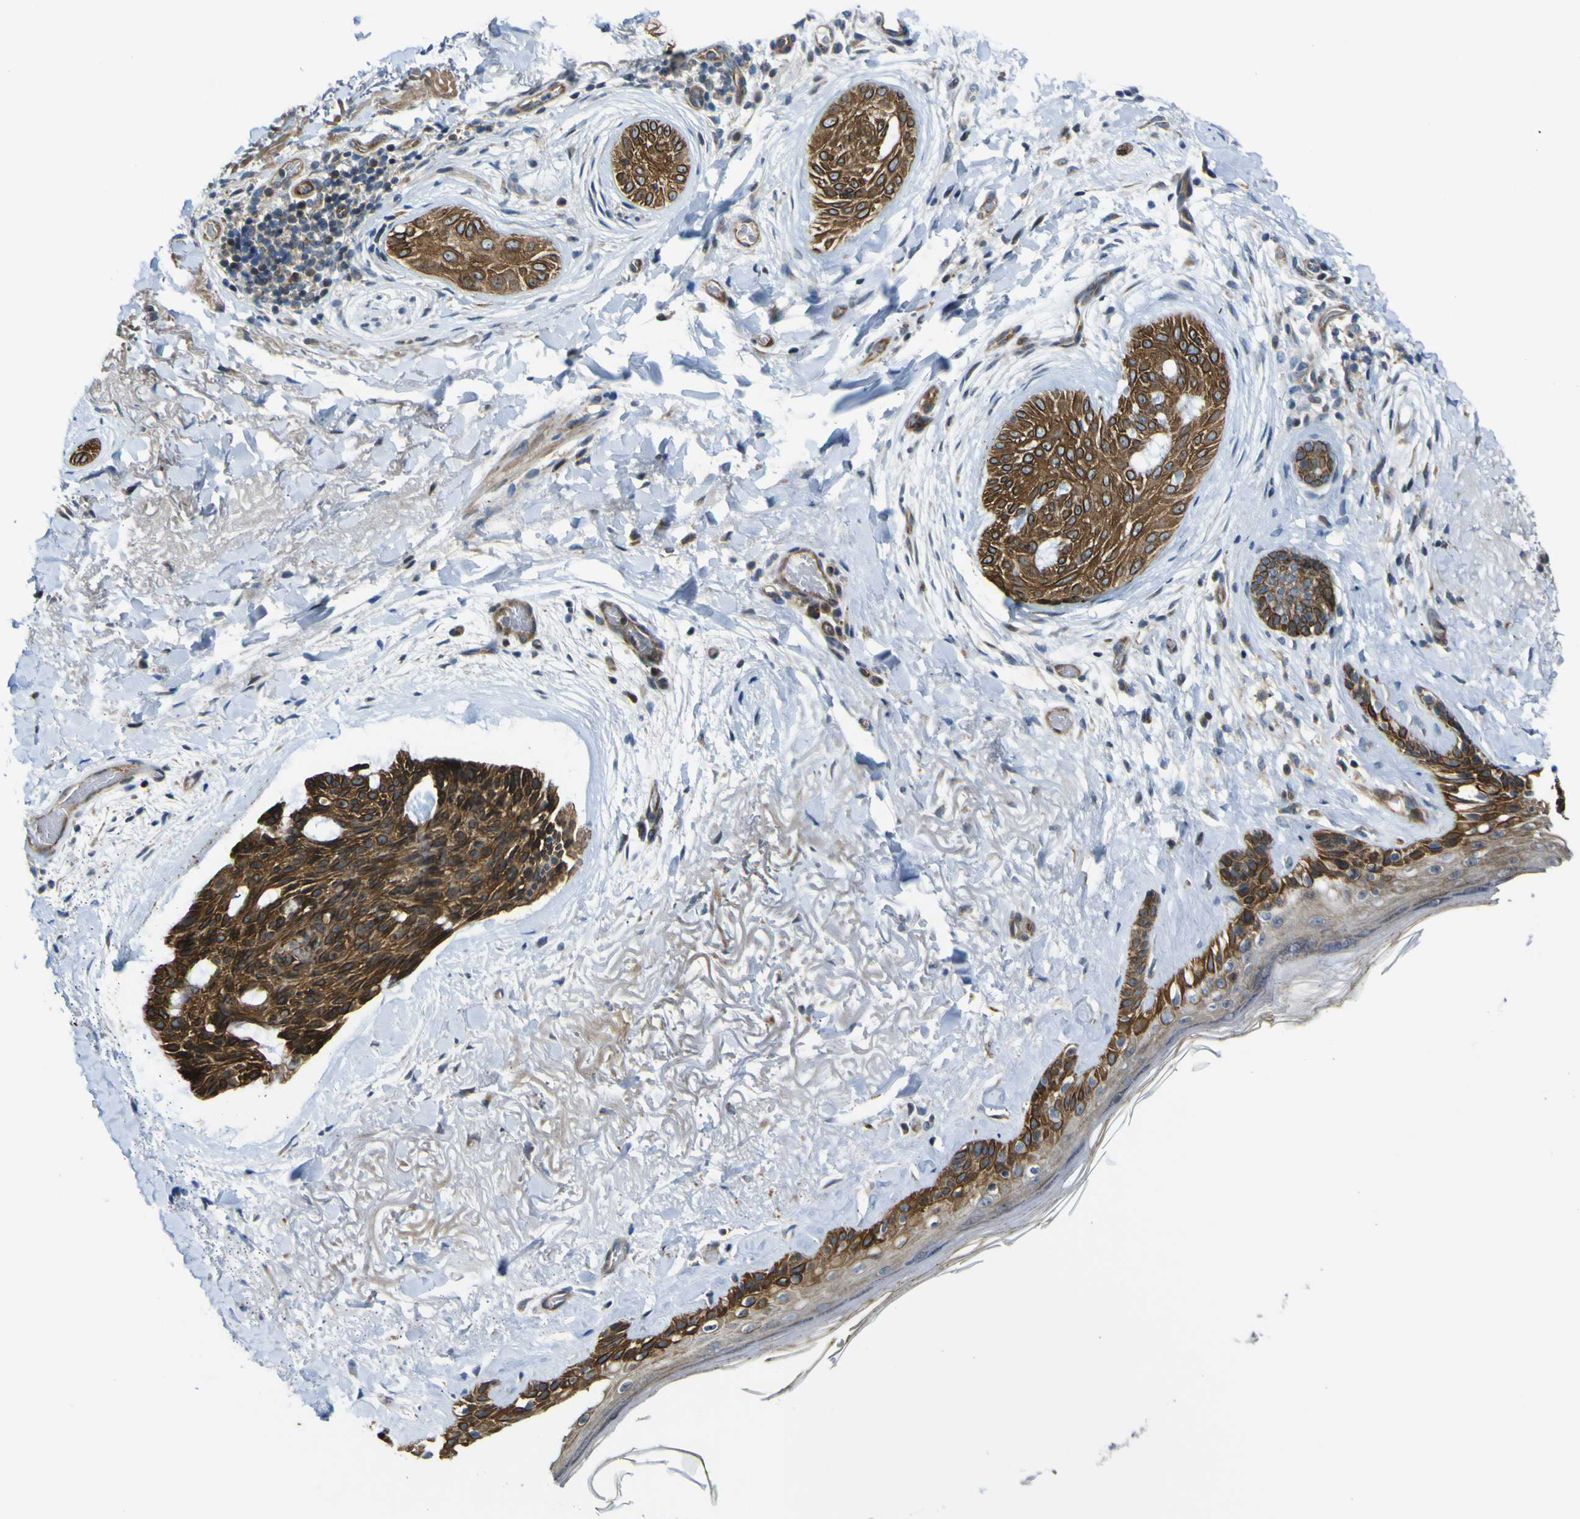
{"staining": {"intensity": "strong", "quantity": ">75%", "location": "cytoplasmic/membranous"}, "tissue": "skin cancer", "cell_type": "Tumor cells", "image_type": "cancer", "snomed": [{"axis": "morphology", "description": "Normal tissue, NOS"}, {"axis": "morphology", "description": "Basal cell carcinoma"}, {"axis": "topography", "description": "Skin"}], "caption": "Immunohistochemical staining of human basal cell carcinoma (skin) shows high levels of strong cytoplasmic/membranous protein staining in approximately >75% of tumor cells. (brown staining indicates protein expression, while blue staining denotes nuclei).", "gene": "KDM7A", "patient": {"sex": "female", "age": 71}}